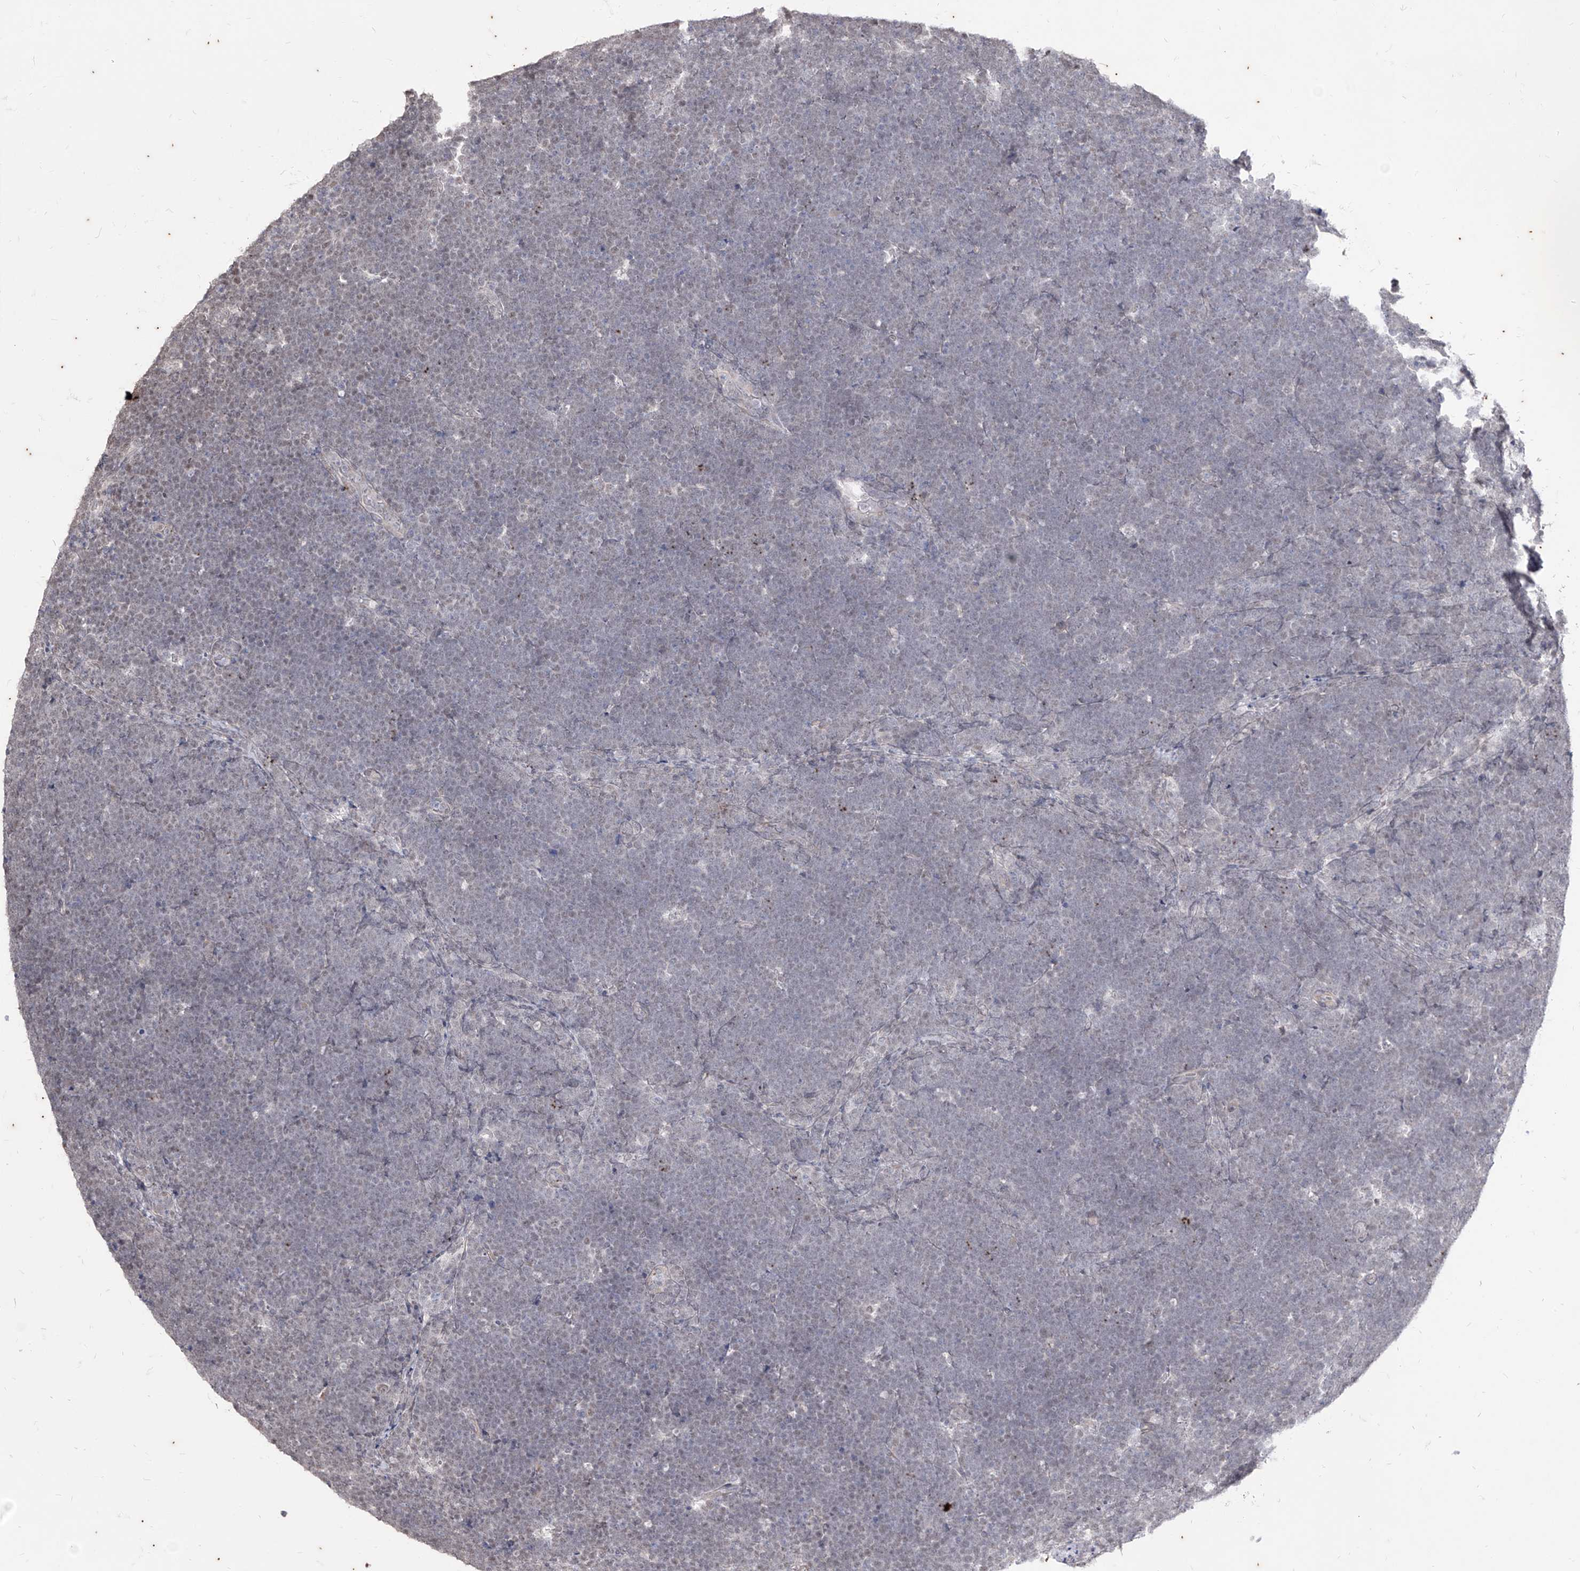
{"staining": {"intensity": "negative", "quantity": "none", "location": "none"}, "tissue": "lymphoma", "cell_type": "Tumor cells", "image_type": "cancer", "snomed": [{"axis": "morphology", "description": "Malignant lymphoma, non-Hodgkin's type, High grade"}, {"axis": "topography", "description": "Lymph node"}], "caption": "Tumor cells are negative for protein expression in human lymphoma. (DAB IHC with hematoxylin counter stain).", "gene": "PHF20L1", "patient": {"sex": "male", "age": 13}}